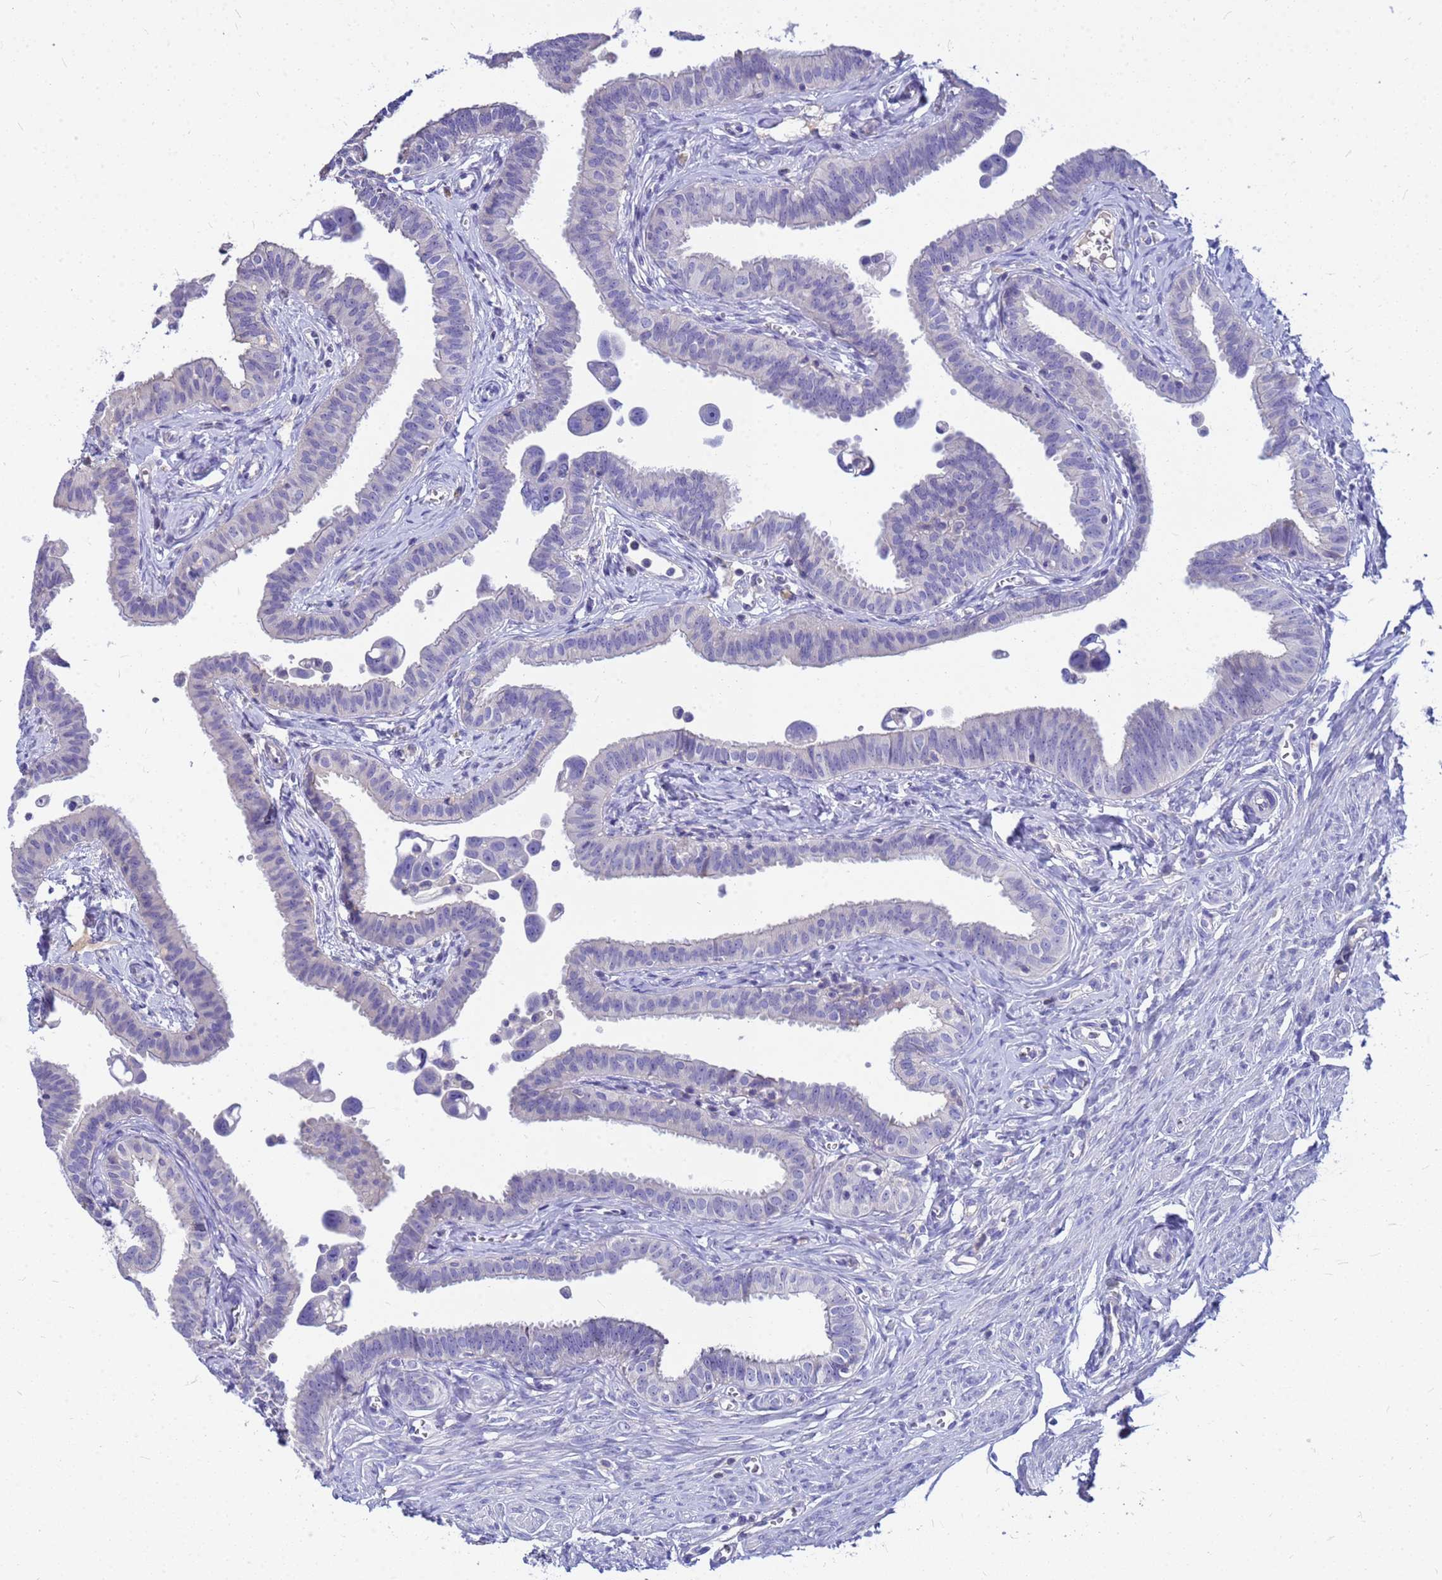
{"staining": {"intensity": "negative", "quantity": "none", "location": "none"}, "tissue": "fallopian tube", "cell_type": "Glandular cells", "image_type": "normal", "snomed": [{"axis": "morphology", "description": "Normal tissue, NOS"}, {"axis": "morphology", "description": "Carcinoma, NOS"}, {"axis": "topography", "description": "Fallopian tube"}, {"axis": "topography", "description": "Ovary"}], "caption": "This is a micrograph of IHC staining of normal fallopian tube, which shows no positivity in glandular cells. (Stains: DAB immunohistochemistry (IHC) with hematoxylin counter stain, Microscopy: brightfield microscopy at high magnification).", "gene": "DPRX", "patient": {"sex": "female", "age": 59}}